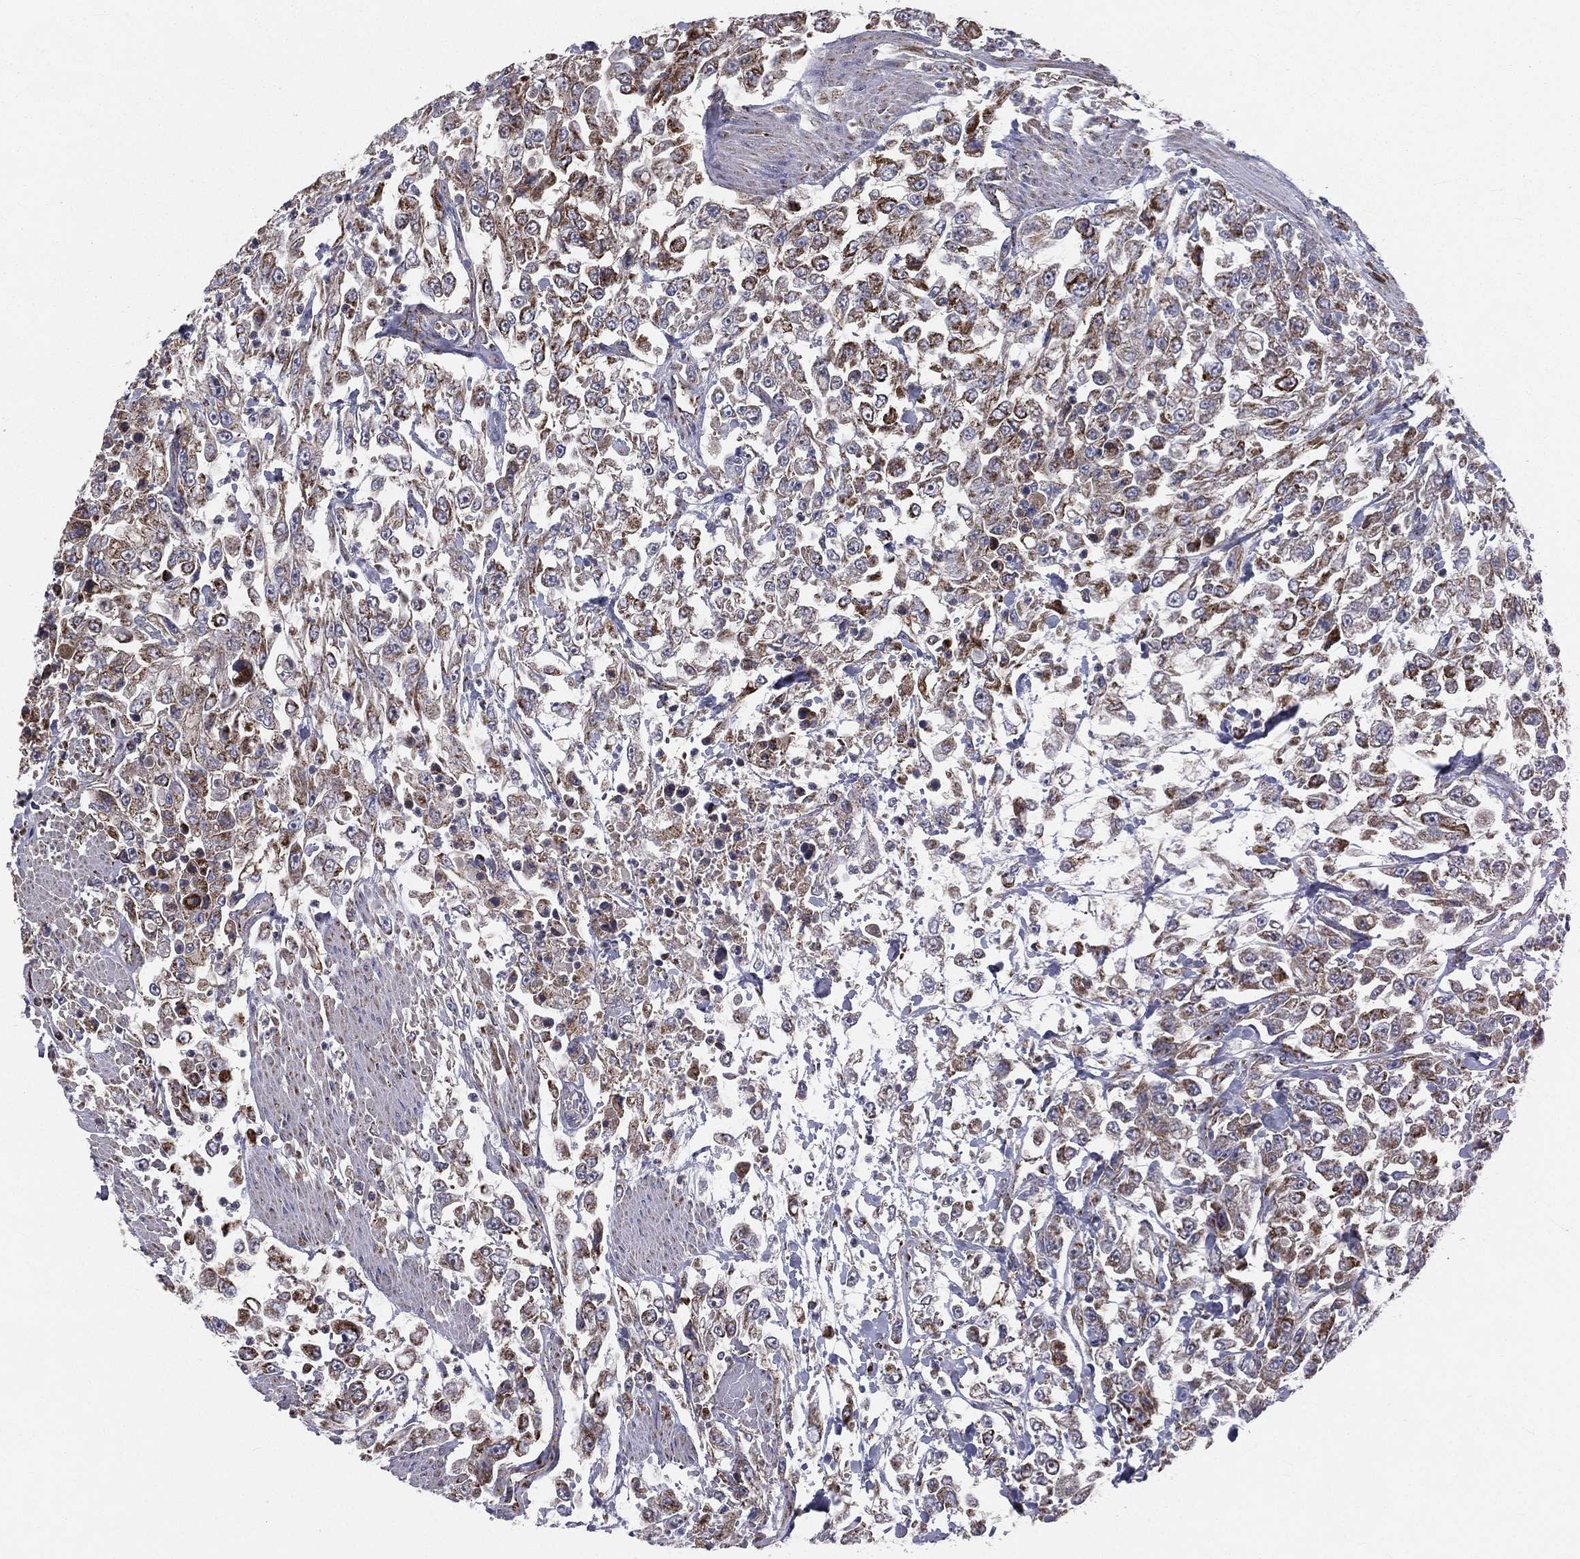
{"staining": {"intensity": "moderate", "quantity": ">75%", "location": "cytoplasmic/membranous"}, "tissue": "urothelial cancer", "cell_type": "Tumor cells", "image_type": "cancer", "snomed": [{"axis": "morphology", "description": "Urothelial carcinoma, High grade"}, {"axis": "topography", "description": "Urinary bladder"}], "caption": "DAB (3,3'-diaminobenzidine) immunohistochemical staining of human urothelial cancer reveals moderate cytoplasmic/membranous protein expression in about >75% of tumor cells.", "gene": "GPD1", "patient": {"sex": "male", "age": 46}}